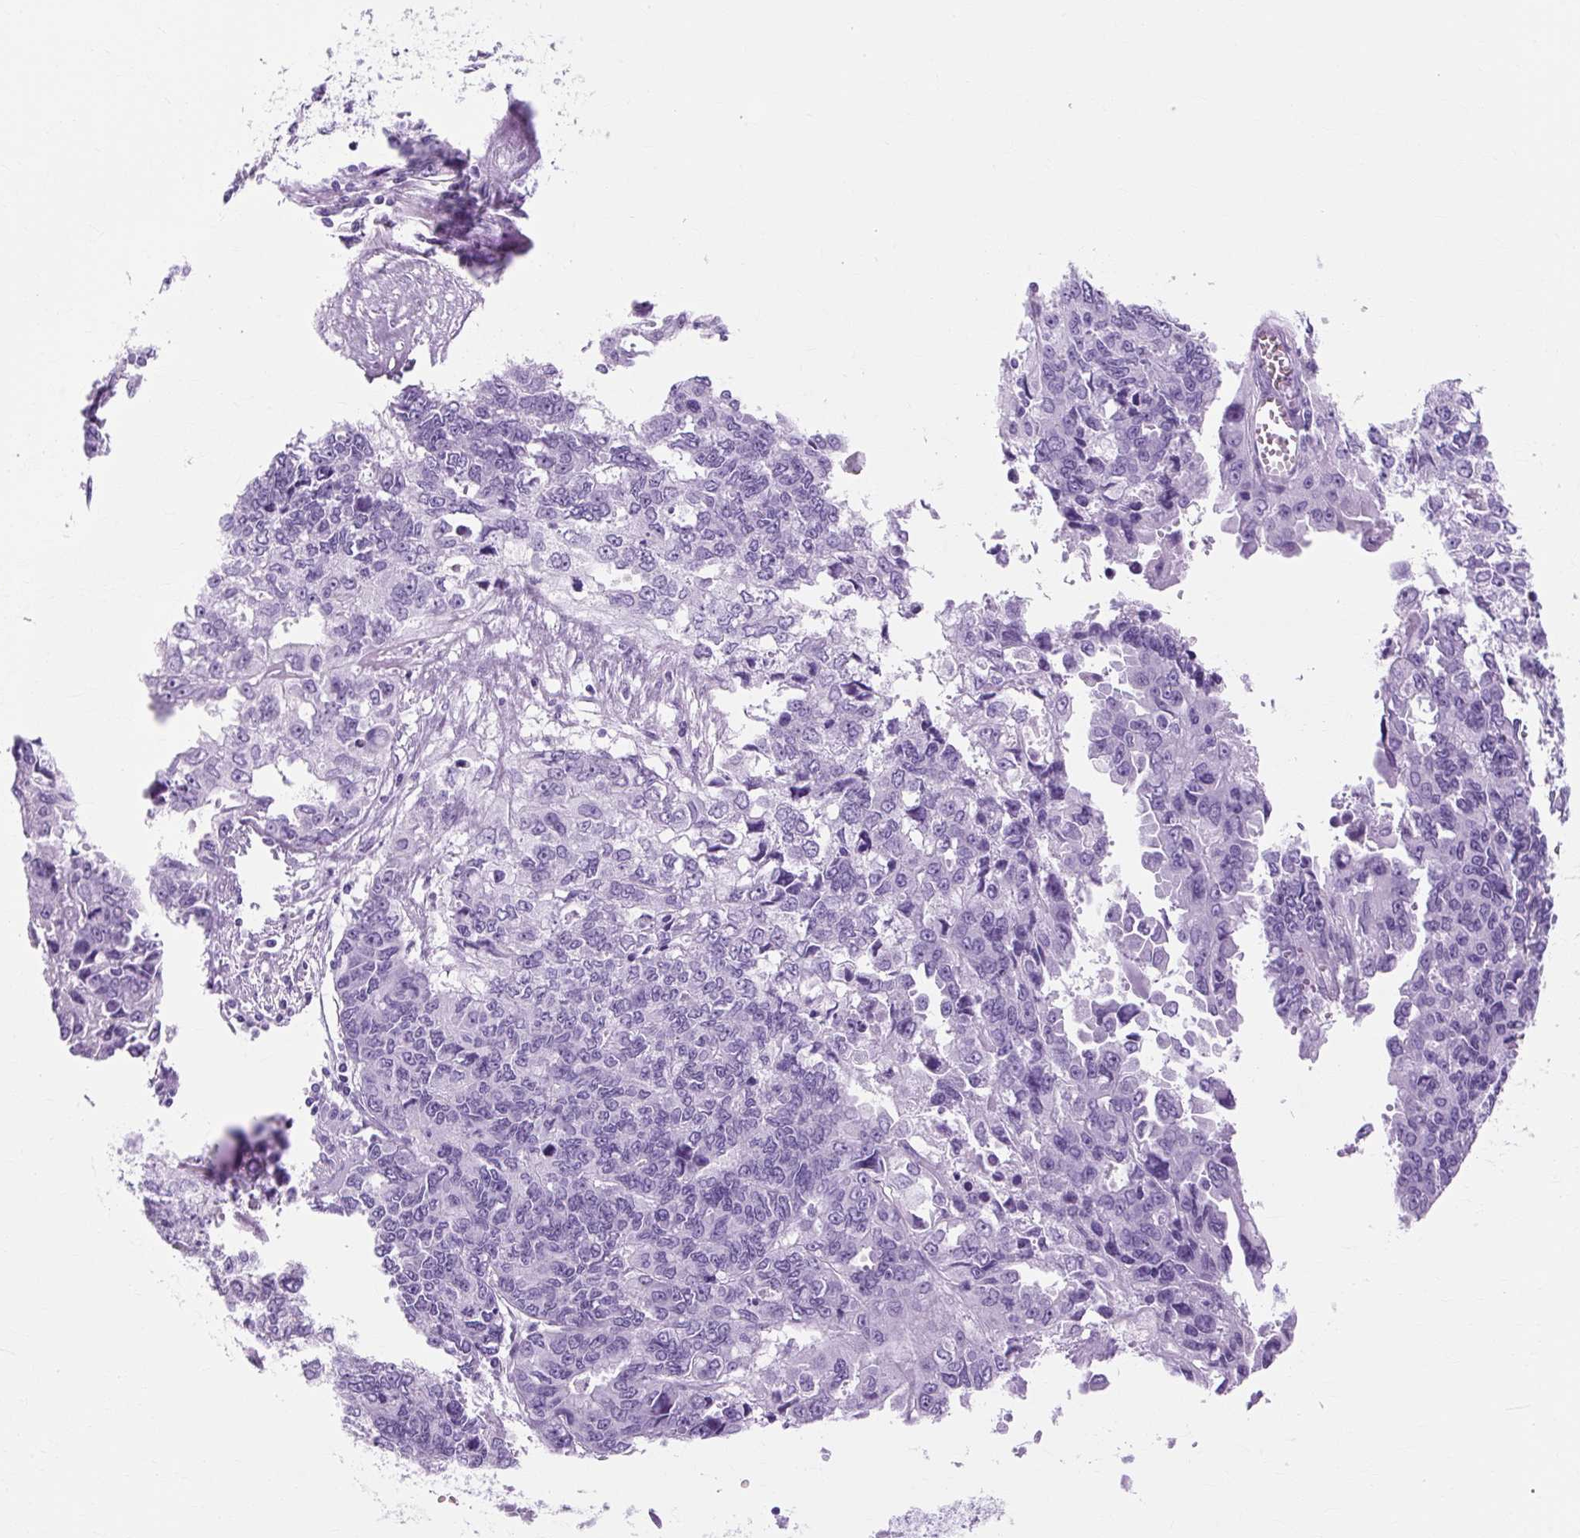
{"staining": {"intensity": "negative", "quantity": "none", "location": "none"}, "tissue": "endometrial cancer", "cell_type": "Tumor cells", "image_type": "cancer", "snomed": [{"axis": "morphology", "description": "Adenocarcinoma, NOS"}, {"axis": "topography", "description": "Uterus"}], "caption": "Immunohistochemical staining of endometrial adenocarcinoma displays no significant positivity in tumor cells.", "gene": "TMEM89", "patient": {"sex": "female", "age": 79}}